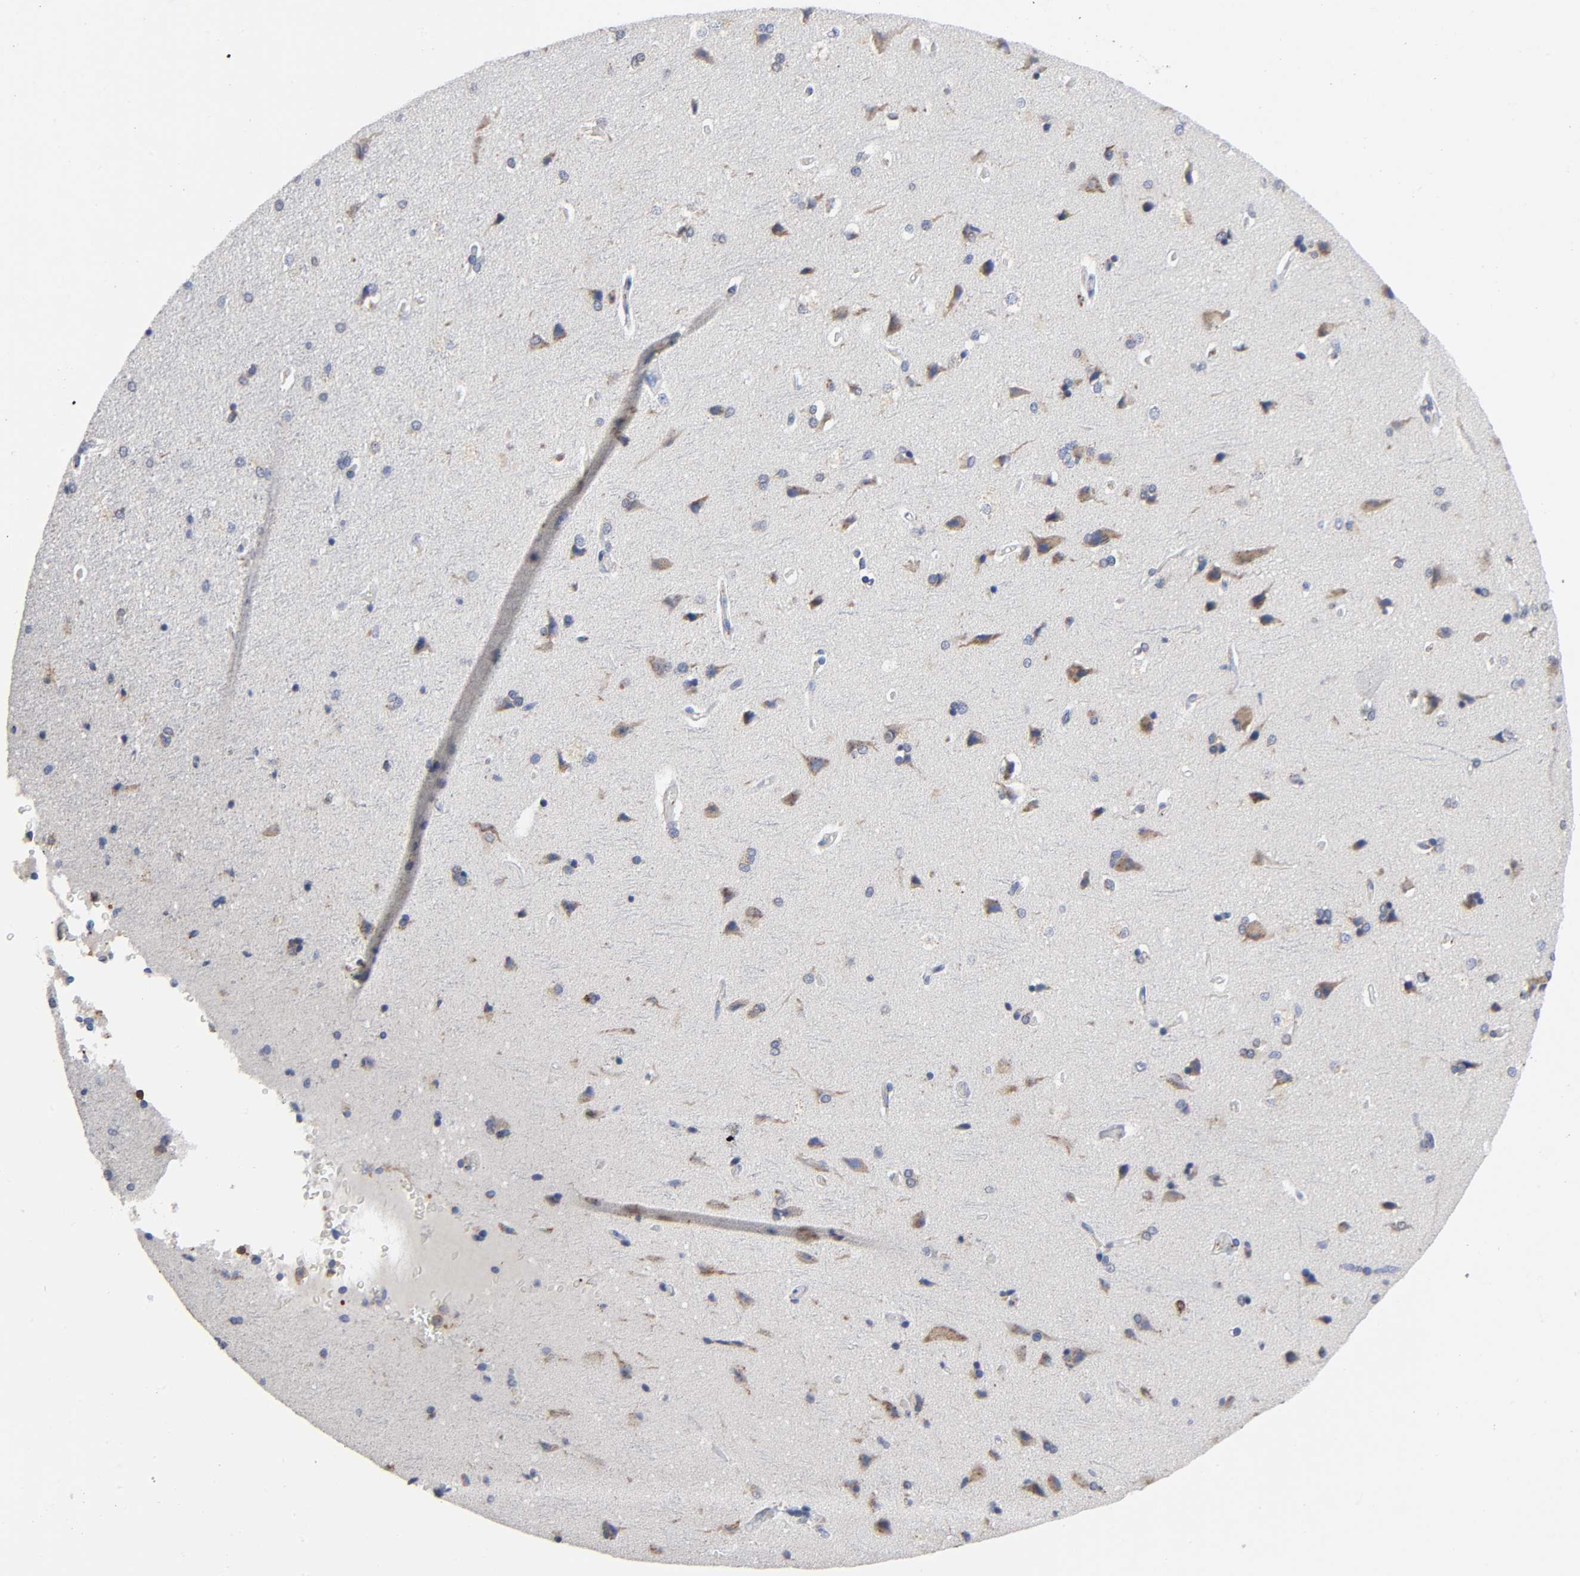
{"staining": {"intensity": "negative", "quantity": "none", "location": "none"}, "tissue": "cerebral cortex", "cell_type": "Endothelial cells", "image_type": "normal", "snomed": [{"axis": "morphology", "description": "Normal tissue, NOS"}, {"axis": "topography", "description": "Cerebral cortex"}], "caption": "Protein analysis of unremarkable cerebral cortex reveals no significant staining in endothelial cells. (IHC, brightfield microscopy, high magnification).", "gene": "CAPN10", "patient": {"sex": "male", "age": 62}}